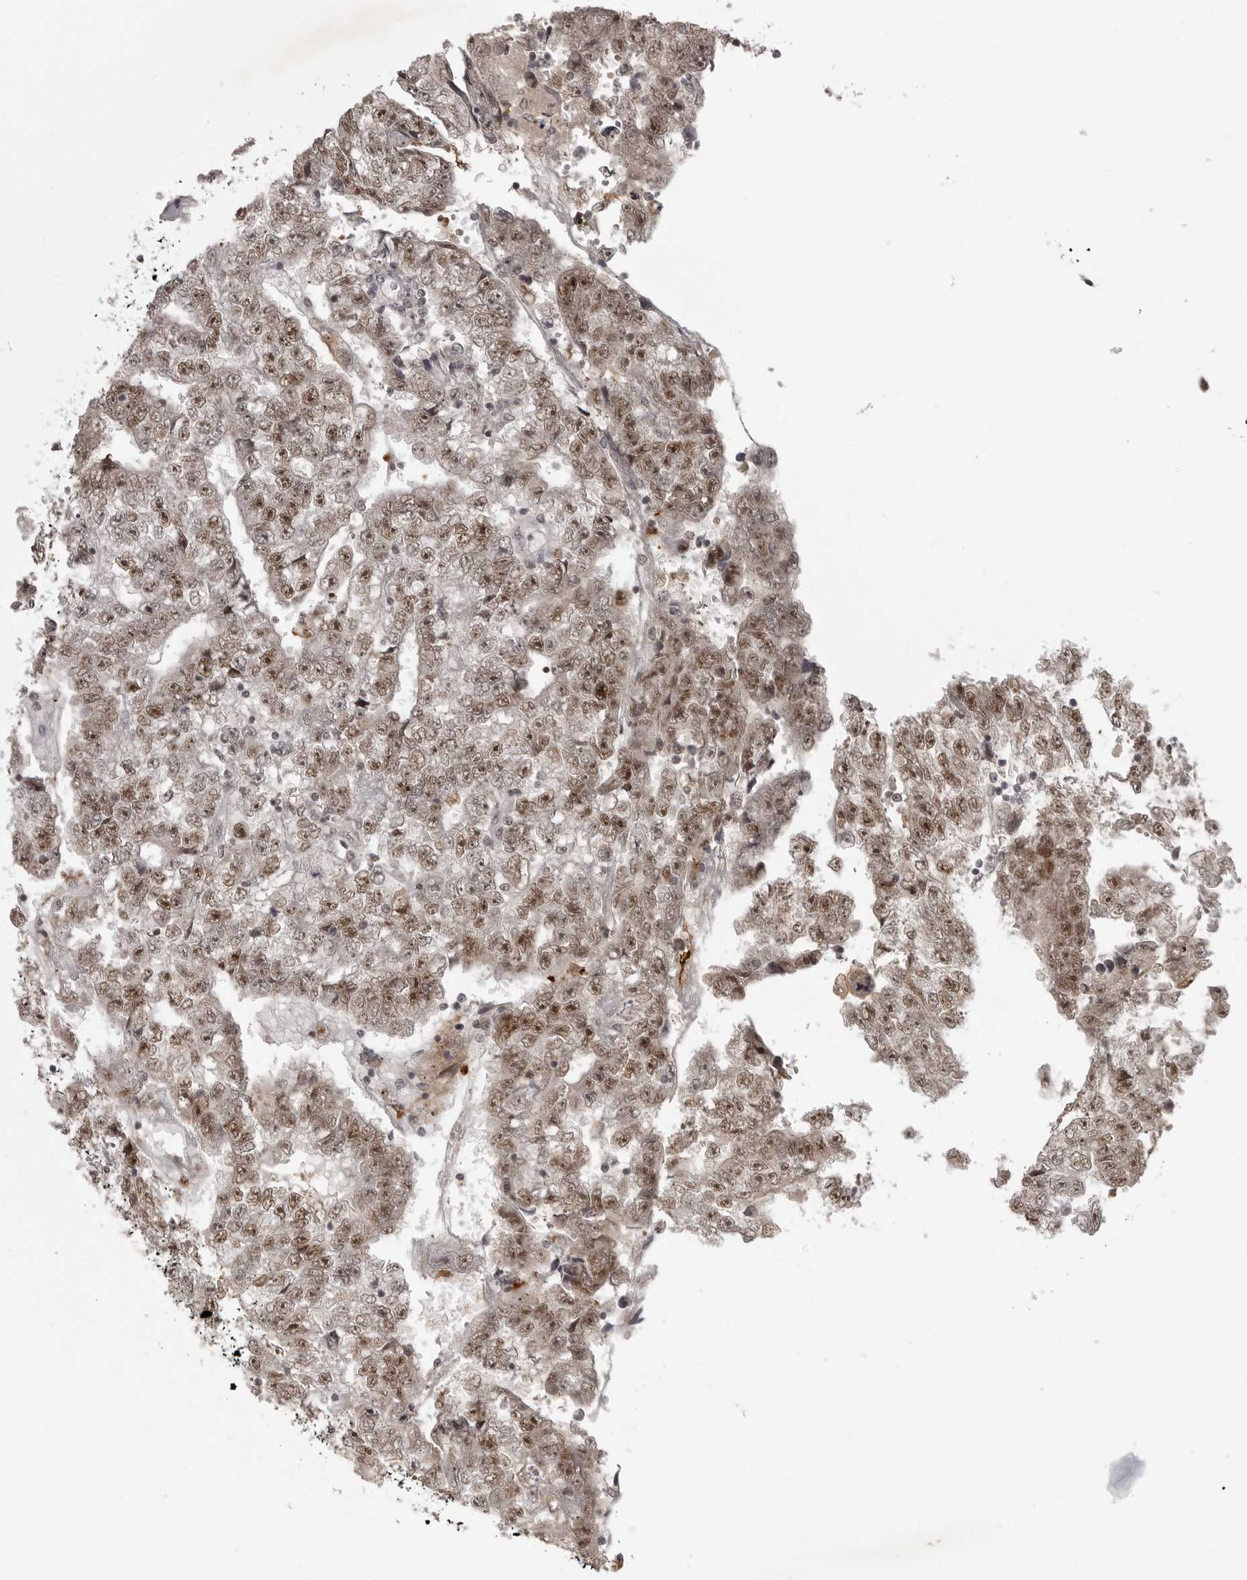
{"staining": {"intensity": "moderate", "quantity": ">75%", "location": "nuclear"}, "tissue": "testis cancer", "cell_type": "Tumor cells", "image_type": "cancer", "snomed": [{"axis": "morphology", "description": "Carcinoma, Embryonal, NOS"}, {"axis": "topography", "description": "Testis"}], "caption": "Immunohistochemistry (IHC) histopathology image of embryonal carcinoma (testis) stained for a protein (brown), which reveals medium levels of moderate nuclear staining in about >75% of tumor cells.", "gene": "PEG3", "patient": {"sex": "male", "age": 25}}